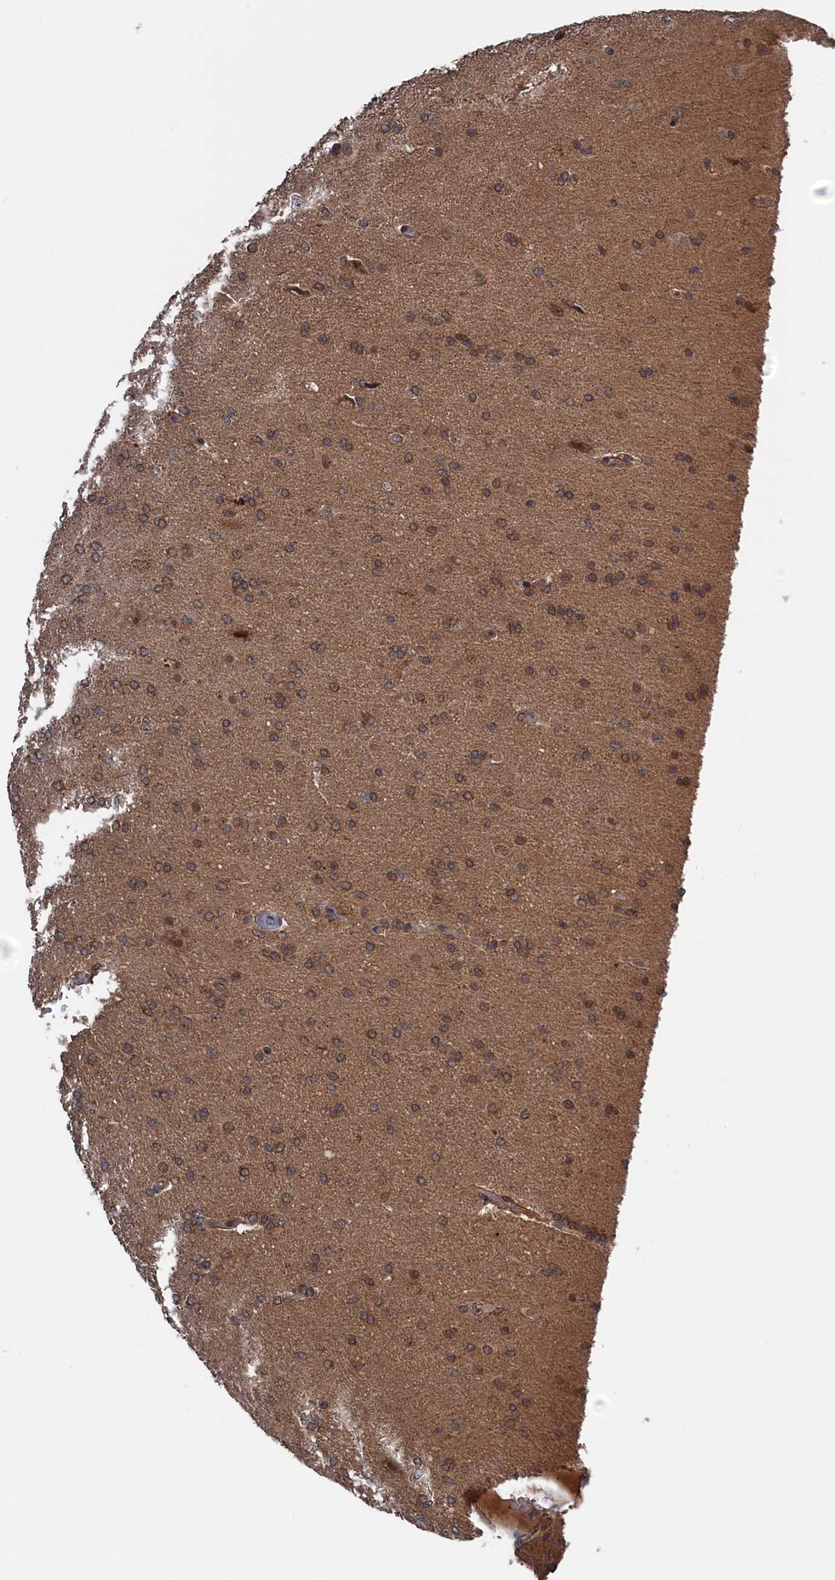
{"staining": {"intensity": "moderate", "quantity": "25%-75%", "location": "cytoplasmic/membranous,nuclear"}, "tissue": "glioma", "cell_type": "Tumor cells", "image_type": "cancer", "snomed": [{"axis": "morphology", "description": "Glioma, malignant, High grade"}, {"axis": "topography", "description": "Brain"}], "caption": "Immunohistochemical staining of human malignant glioma (high-grade) demonstrates medium levels of moderate cytoplasmic/membranous and nuclear protein positivity in about 25%-75% of tumor cells. (DAB IHC with brightfield microscopy, high magnification).", "gene": "ELOVL6", "patient": {"sex": "male", "age": 72}}